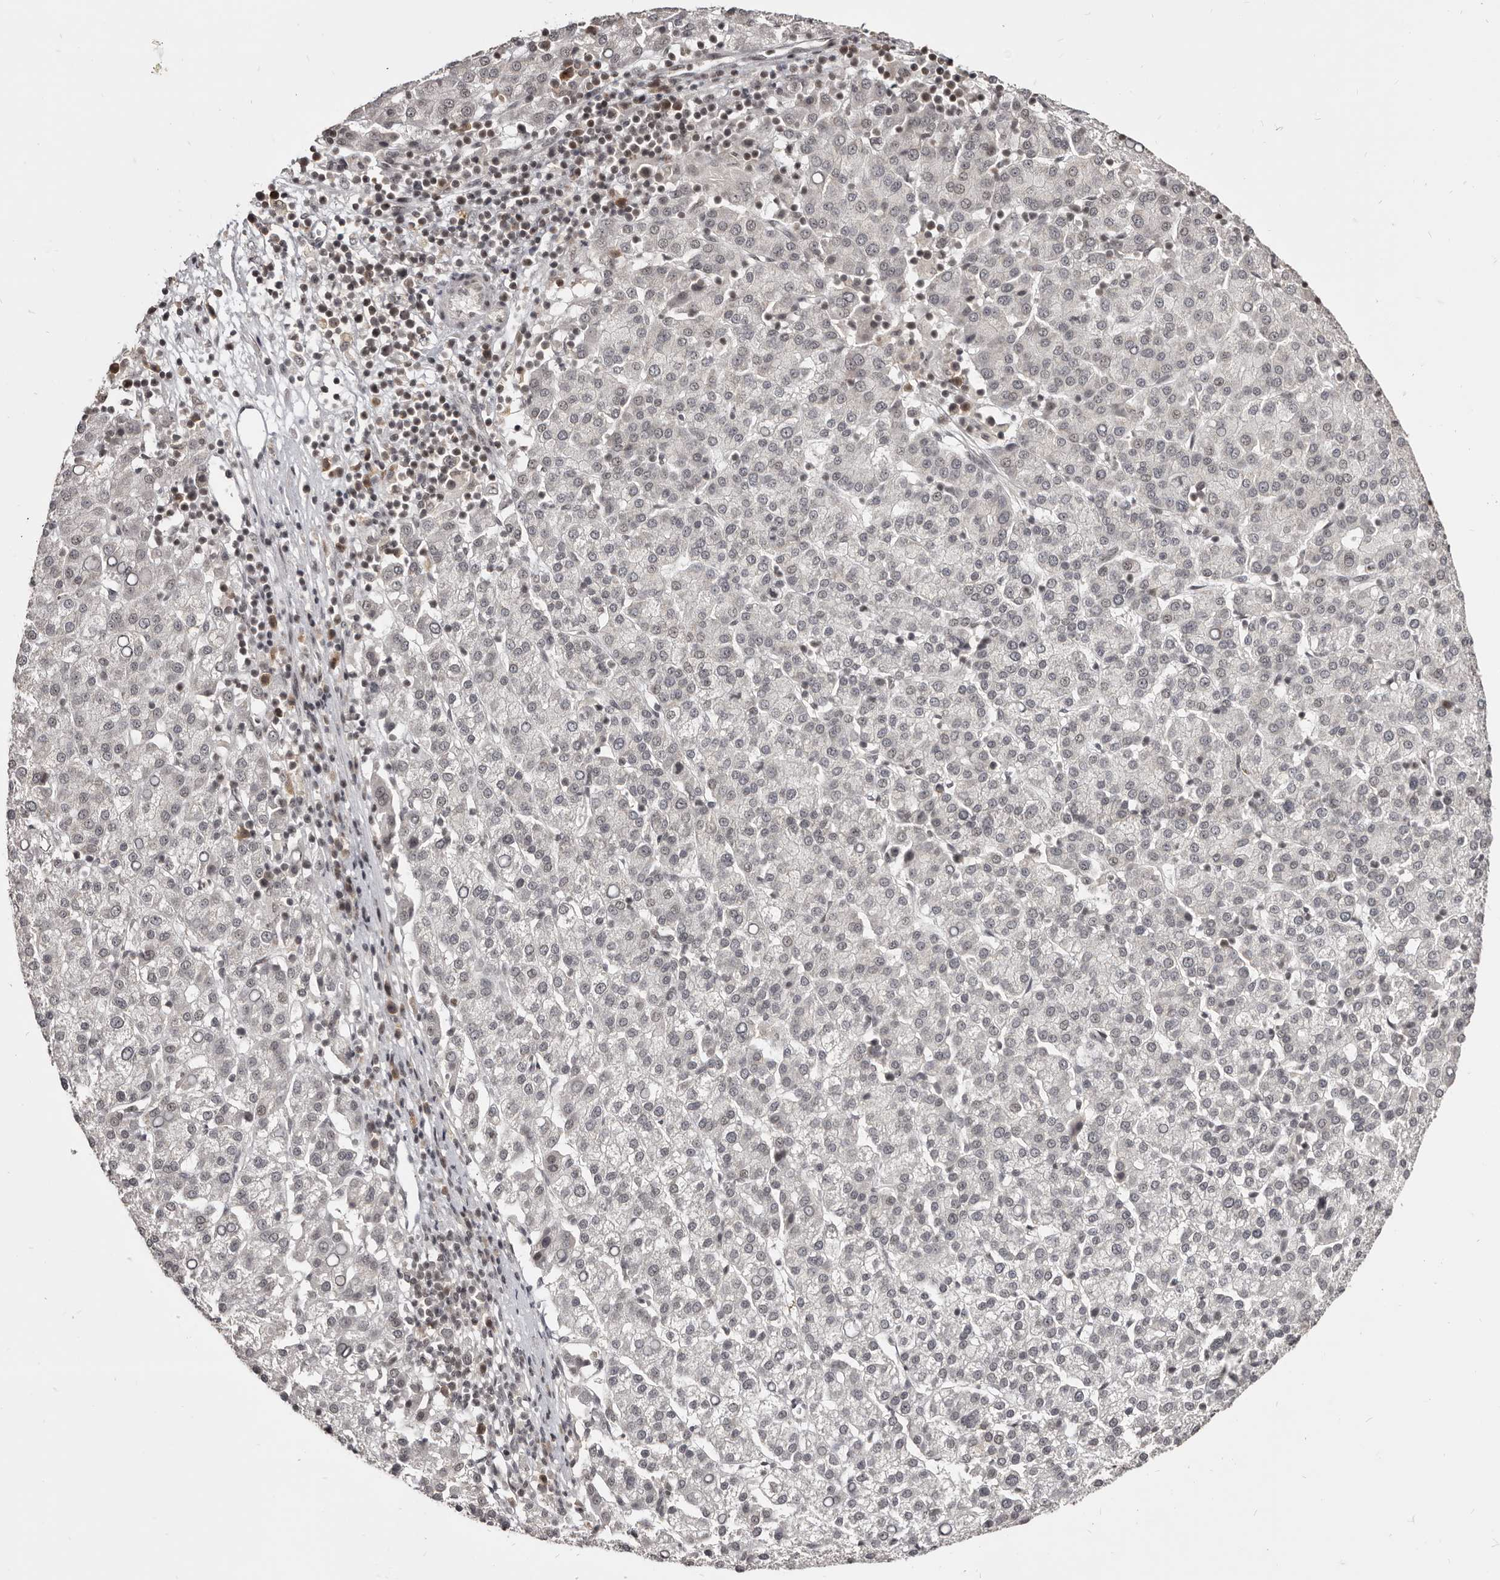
{"staining": {"intensity": "negative", "quantity": "none", "location": "none"}, "tissue": "liver cancer", "cell_type": "Tumor cells", "image_type": "cancer", "snomed": [{"axis": "morphology", "description": "Carcinoma, Hepatocellular, NOS"}, {"axis": "topography", "description": "Liver"}], "caption": "The histopathology image displays no significant expression in tumor cells of liver cancer.", "gene": "THUMPD1", "patient": {"sex": "female", "age": 58}}